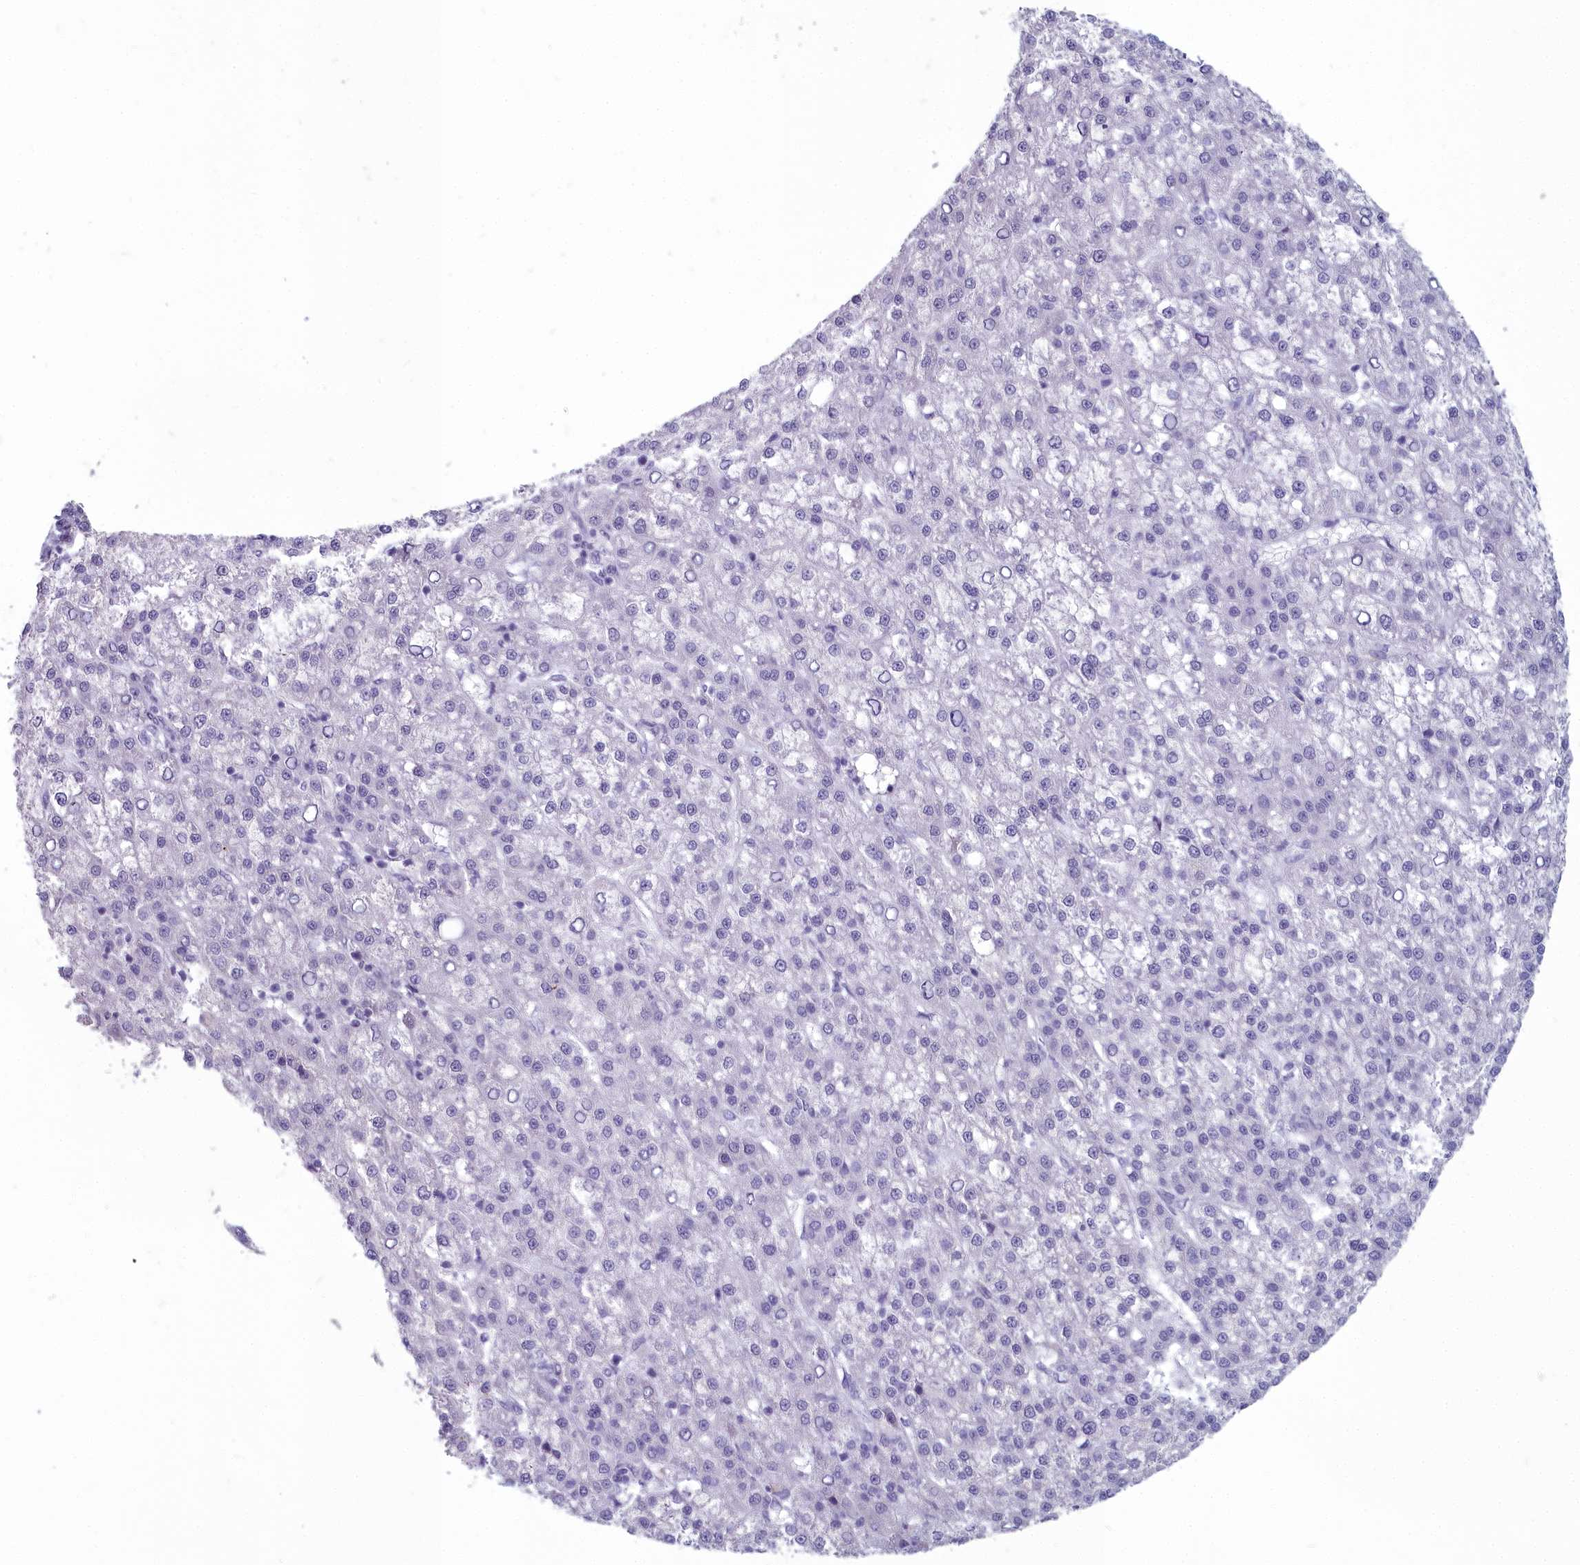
{"staining": {"intensity": "negative", "quantity": "none", "location": "none"}, "tissue": "liver cancer", "cell_type": "Tumor cells", "image_type": "cancer", "snomed": [{"axis": "morphology", "description": "Carcinoma, Hepatocellular, NOS"}, {"axis": "topography", "description": "Liver"}], "caption": "There is no significant staining in tumor cells of liver cancer. The staining was performed using DAB (3,3'-diaminobenzidine) to visualize the protein expression in brown, while the nuclei were stained in blue with hematoxylin (Magnification: 20x).", "gene": "INSYN2A", "patient": {"sex": "female", "age": 58}}